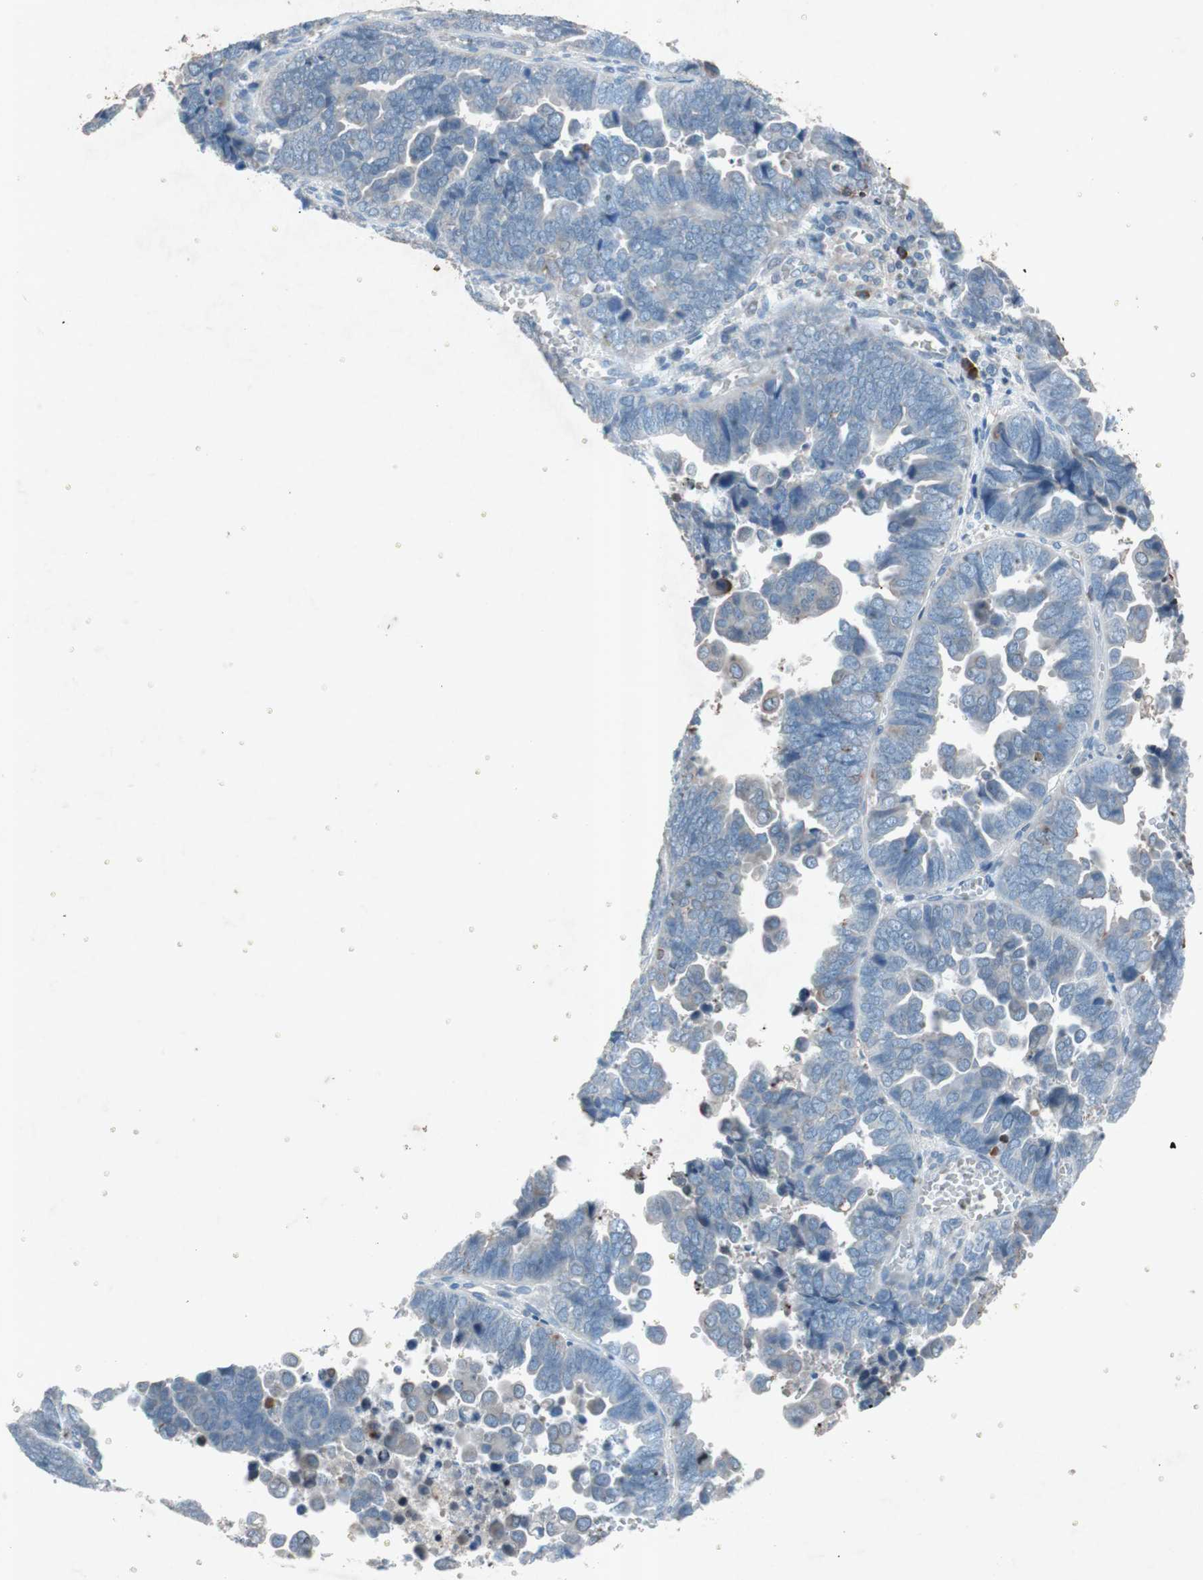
{"staining": {"intensity": "weak", "quantity": "<25%", "location": "cytoplasmic/membranous"}, "tissue": "endometrial cancer", "cell_type": "Tumor cells", "image_type": "cancer", "snomed": [{"axis": "morphology", "description": "Adenocarcinoma, NOS"}, {"axis": "topography", "description": "Endometrium"}], "caption": "This is a histopathology image of immunohistochemistry (IHC) staining of adenocarcinoma (endometrial), which shows no positivity in tumor cells.", "gene": "GRB7", "patient": {"sex": "female", "age": 75}}